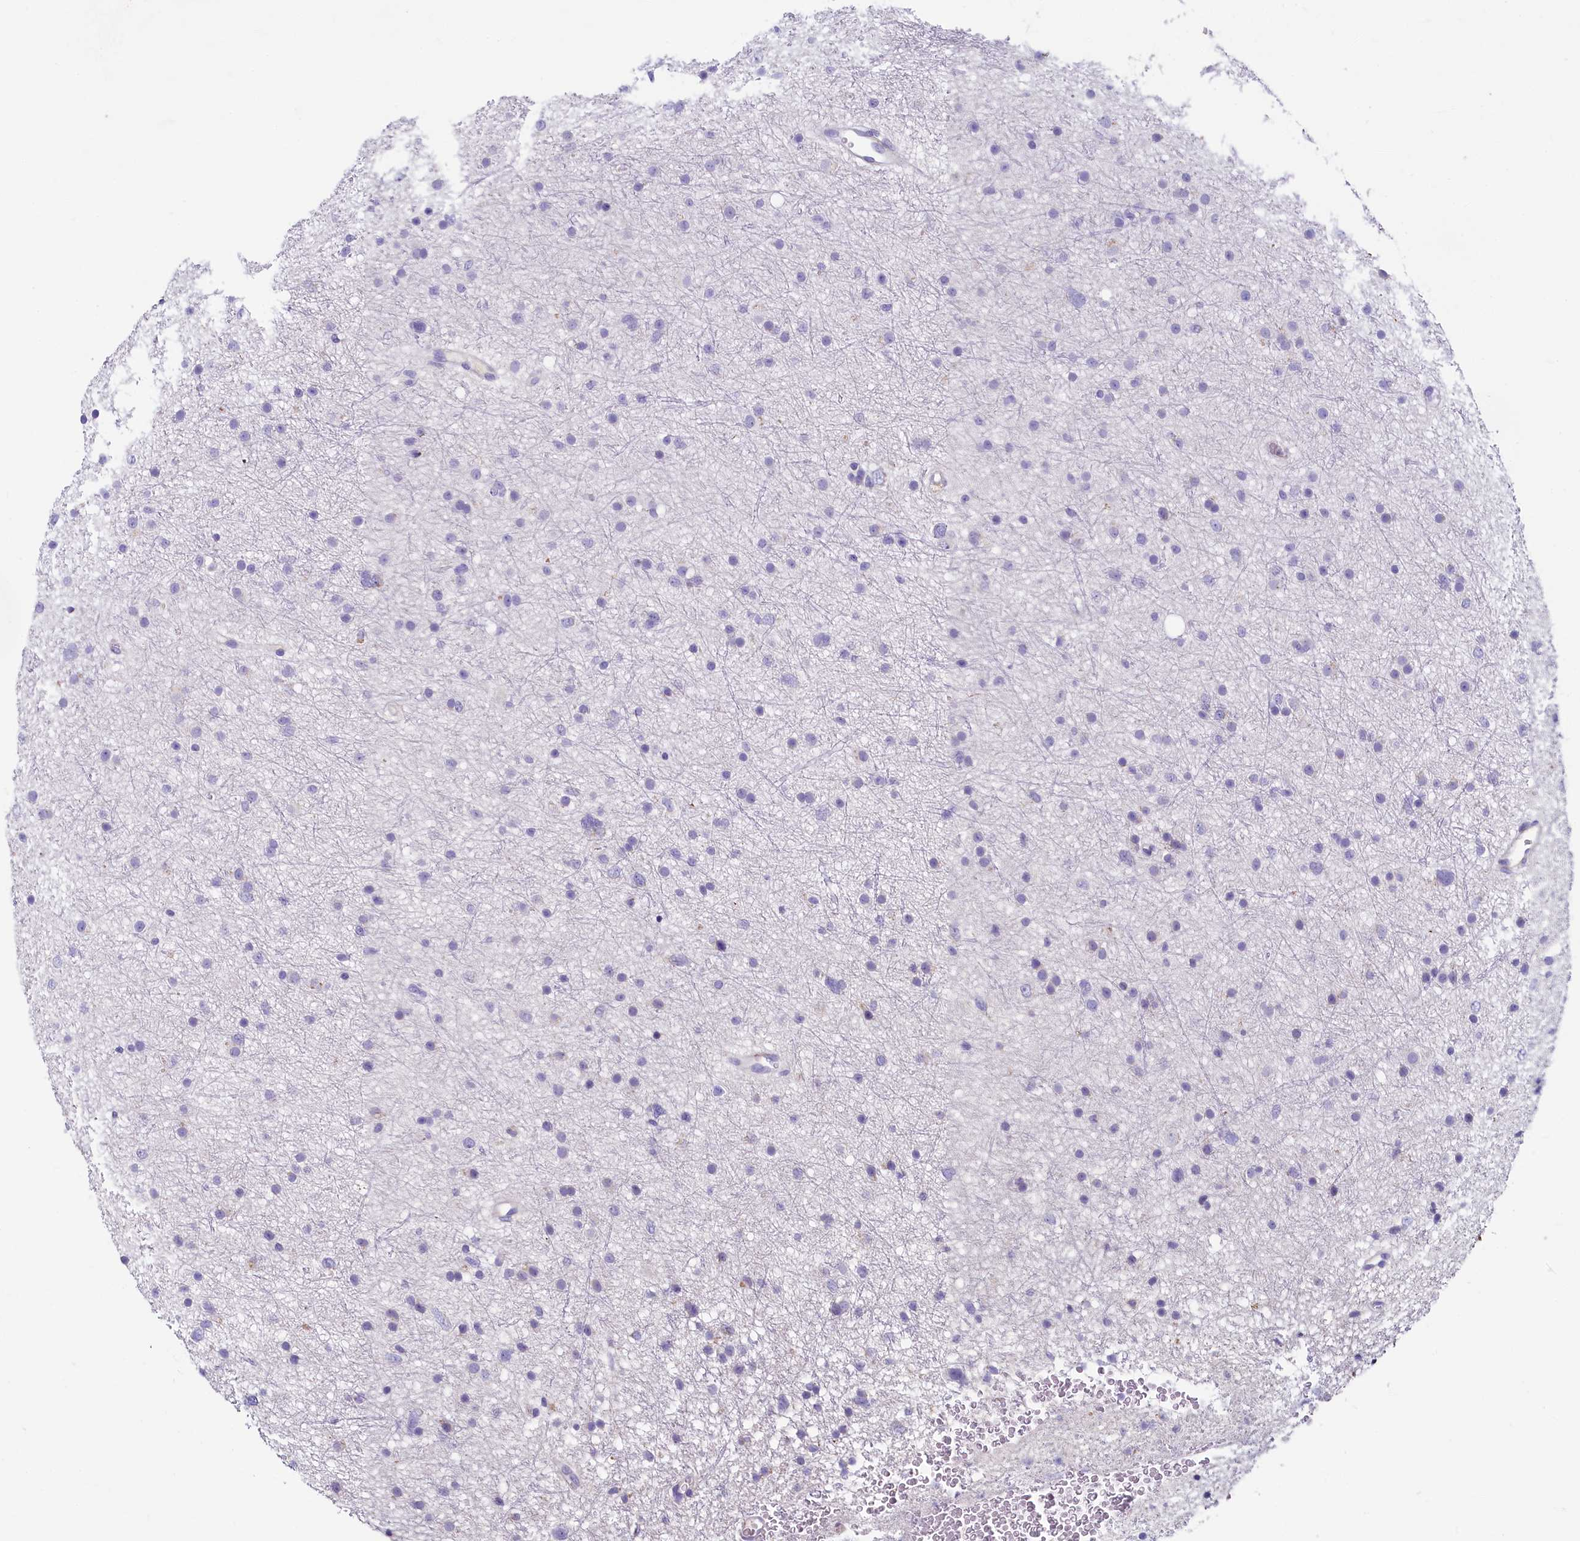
{"staining": {"intensity": "negative", "quantity": "none", "location": "none"}, "tissue": "glioma", "cell_type": "Tumor cells", "image_type": "cancer", "snomed": [{"axis": "morphology", "description": "Glioma, malignant, Low grade"}, {"axis": "topography", "description": "Cerebral cortex"}], "caption": "High power microscopy image of an immunohistochemistry (IHC) histopathology image of low-grade glioma (malignant), revealing no significant expression in tumor cells.", "gene": "INSC", "patient": {"sex": "female", "age": 39}}